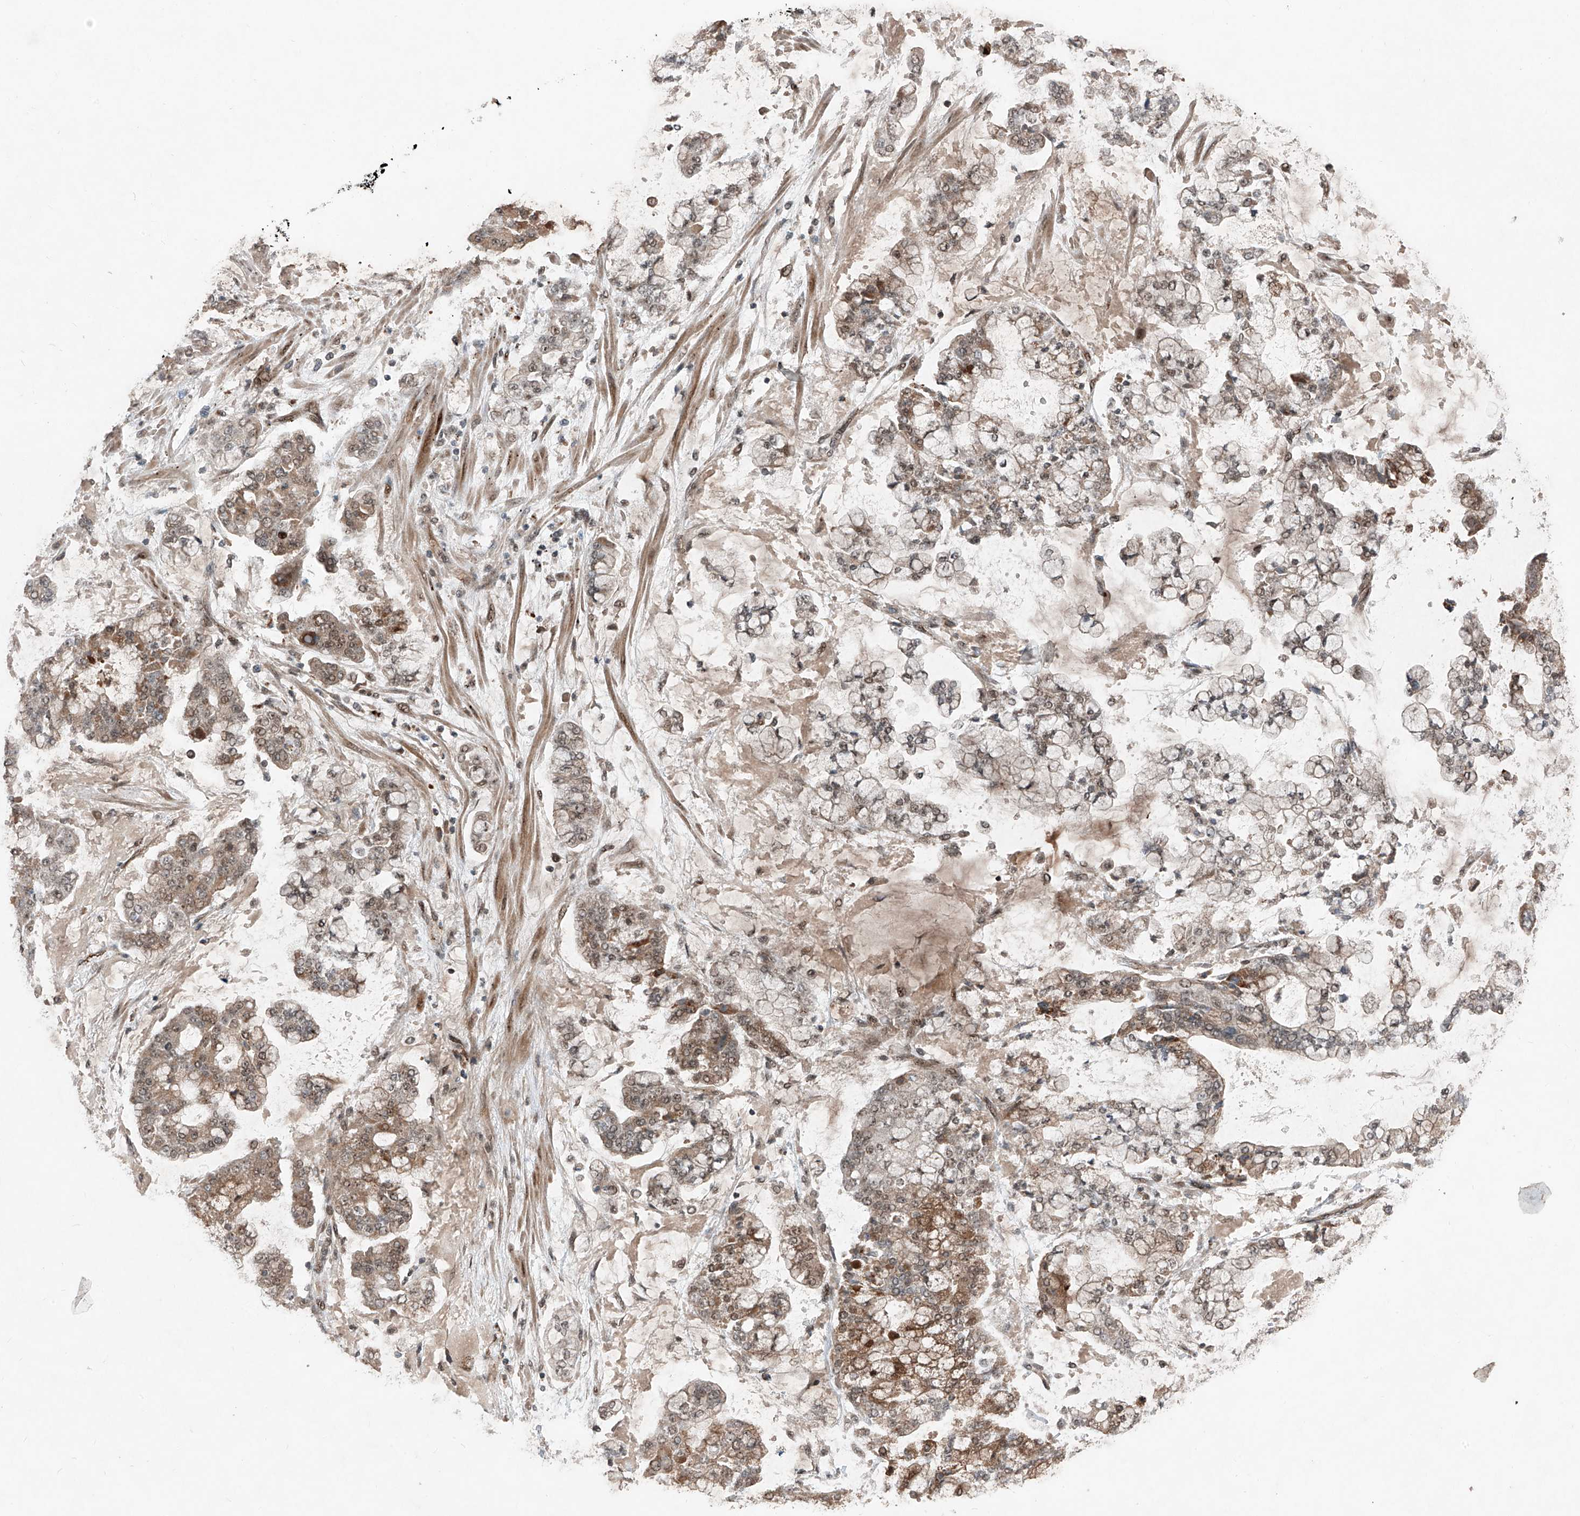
{"staining": {"intensity": "moderate", "quantity": "25%-75%", "location": "cytoplasmic/membranous"}, "tissue": "stomach cancer", "cell_type": "Tumor cells", "image_type": "cancer", "snomed": [{"axis": "morphology", "description": "Normal tissue, NOS"}, {"axis": "morphology", "description": "Adenocarcinoma, NOS"}, {"axis": "topography", "description": "Stomach, upper"}, {"axis": "topography", "description": "Stomach"}], "caption": "Immunohistochemical staining of stomach adenocarcinoma displays moderate cytoplasmic/membranous protein expression in about 25%-75% of tumor cells.", "gene": "ZNF620", "patient": {"sex": "male", "age": 76}}